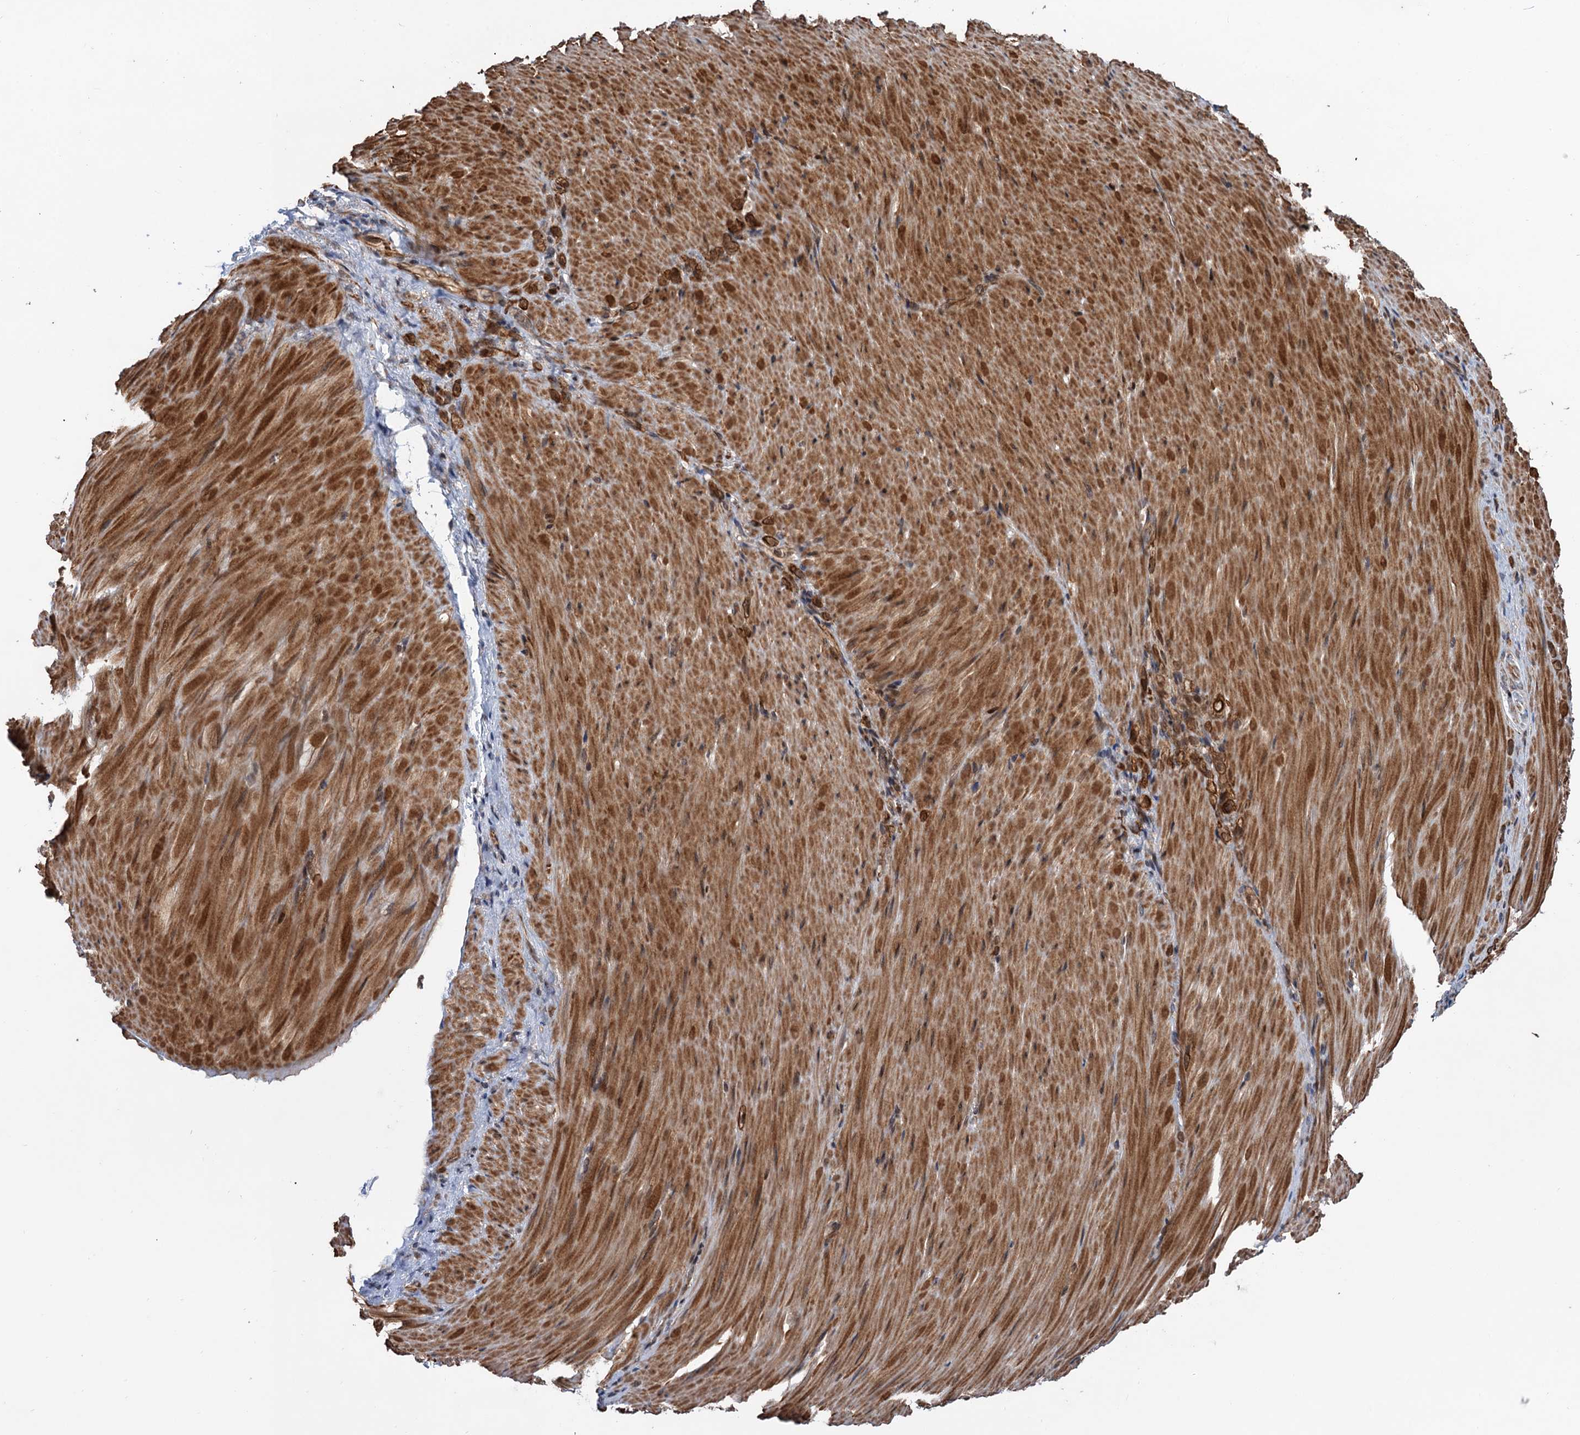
{"staining": {"intensity": "strong", "quantity": ">75%", "location": "cytoplasmic/membranous"}, "tissue": "stomach cancer", "cell_type": "Tumor cells", "image_type": "cancer", "snomed": [{"axis": "morphology", "description": "Normal tissue, NOS"}, {"axis": "morphology", "description": "Adenocarcinoma, NOS"}, {"axis": "topography", "description": "Stomach"}], "caption": "Immunohistochemical staining of stomach cancer (adenocarcinoma) displays strong cytoplasmic/membranous protein staining in approximately >75% of tumor cells.", "gene": "TTC31", "patient": {"sex": "male", "age": 82}}